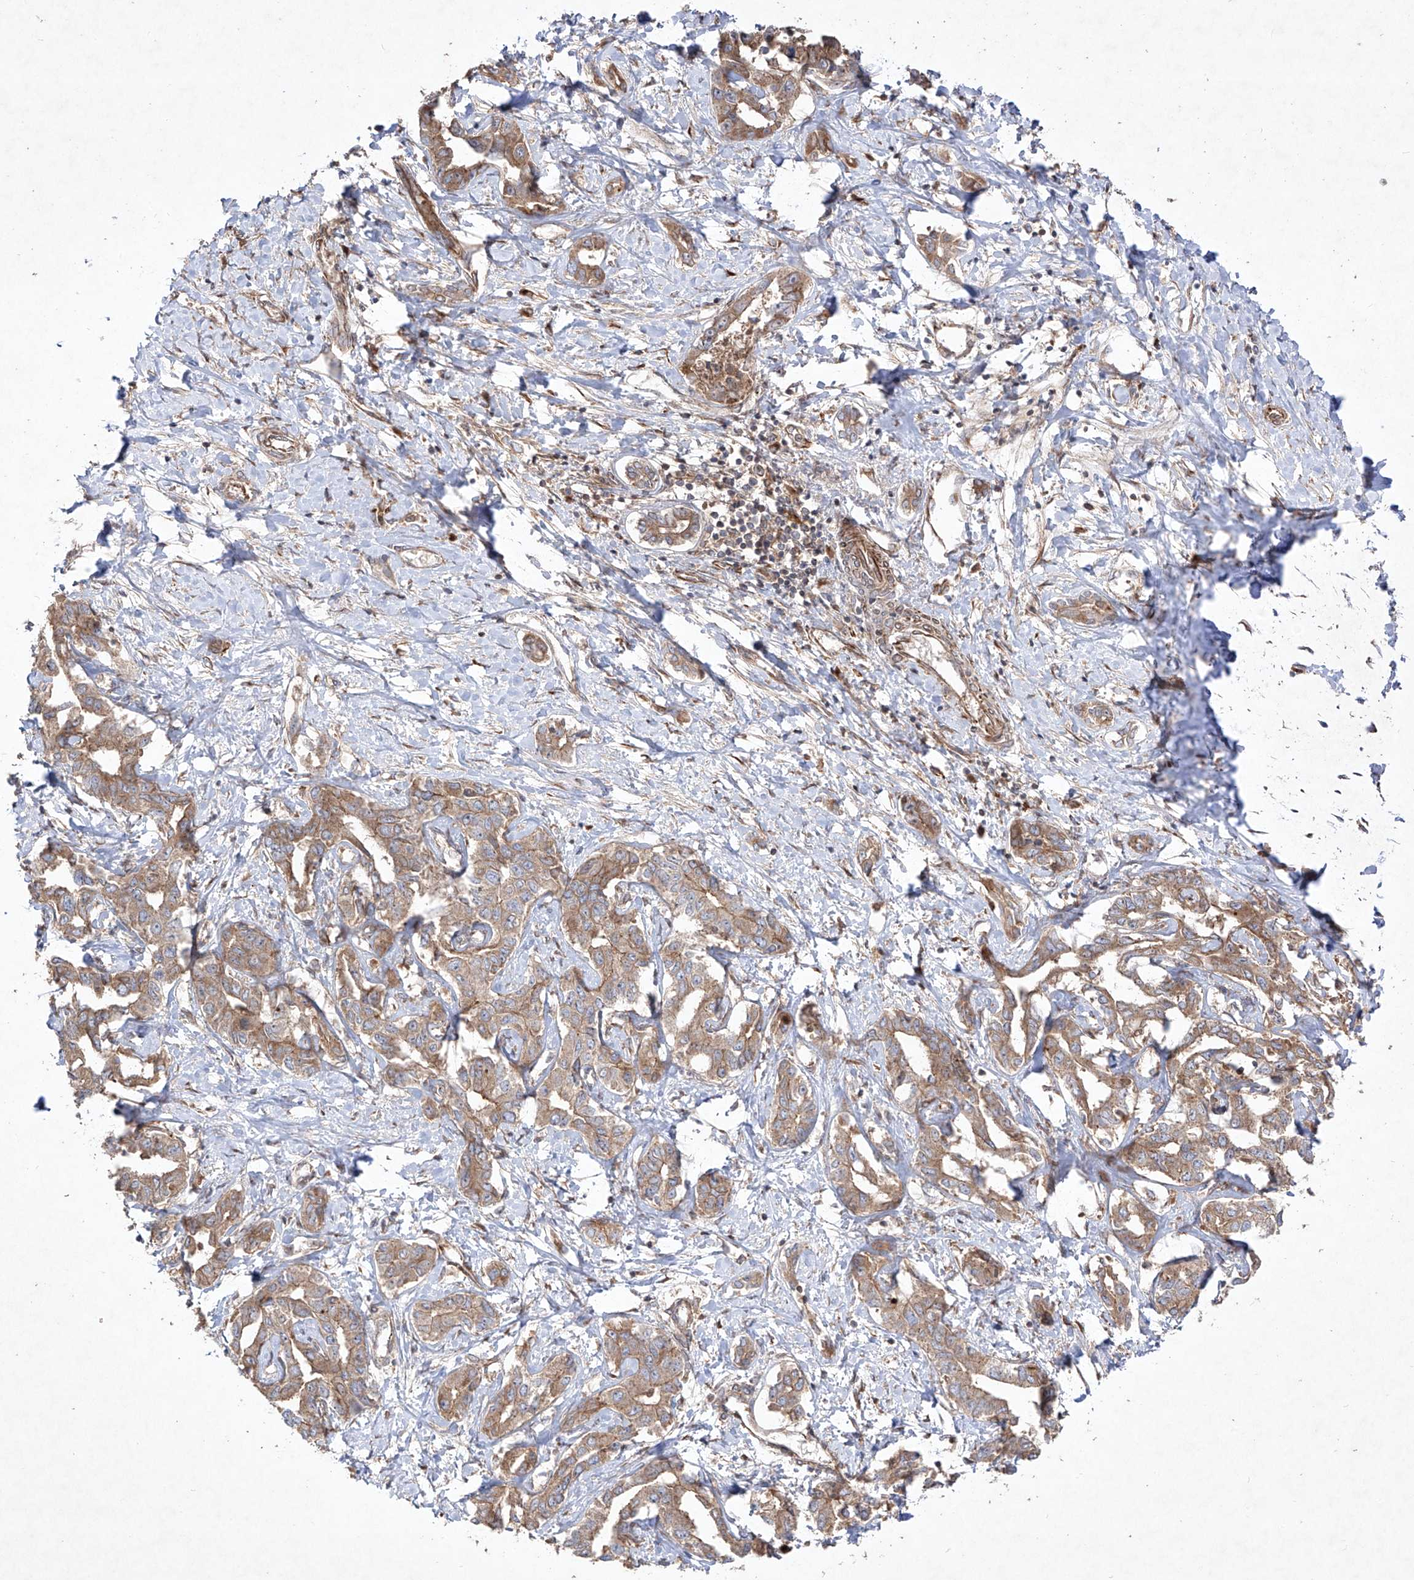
{"staining": {"intensity": "moderate", "quantity": ">75%", "location": "cytoplasmic/membranous"}, "tissue": "liver cancer", "cell_type": "Tumor cells", "image_type": "cancer", "snomed": [{"axis": "morphology", "description": "Cholangiocarcinoma"}, {"axis": "topography", "description": "Liver"}], "caption": "About >75% of tumor cells in human liver cholangiocarcinoma display moderate cytoplasmic/membranous protein staining as visualized by brown immunohistochemical staining.", "gene": "YKT6", "patient": {"sex": "male", "age": 59}}